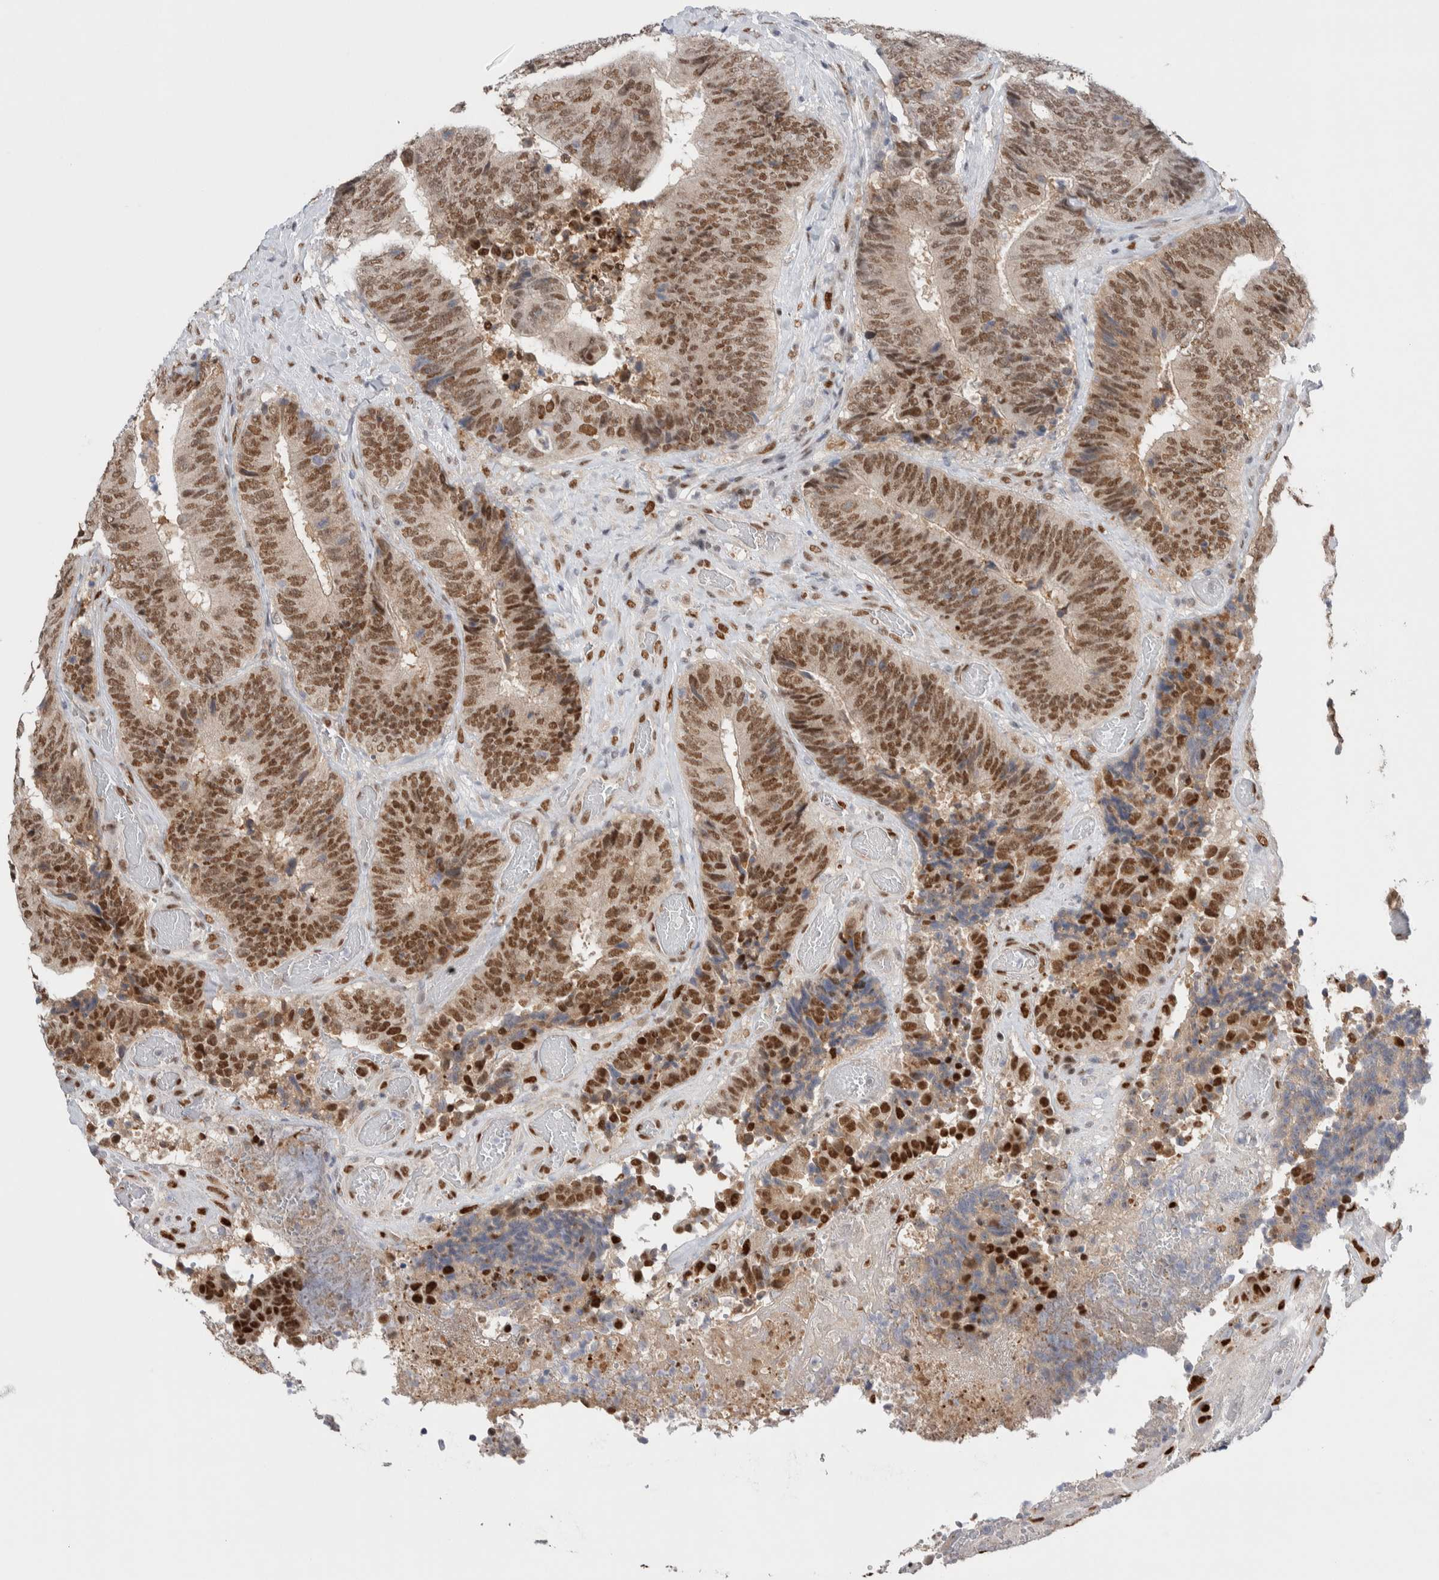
{"staining": {"intensity": "moderate", "quantity": ">75%", "location": "nuclear"}, "tissue": "colorectal cancer", "cell_type": "Tumor cells", "image_type": "cancer", "snomed": [{"axis": "morphology", "description": "Adenocarcinoma, NOS"}, {"axis": "topography", "description": "Rectum"}], "caption": "Immunohistochemical staining of human colorectal adenocarcinoma exhibits moderate nuclear protein positivity in approximately >75% of tumor cells. The staining is performed using DAB (3,3'-diaminobenzidine) brown chromogen to label protein expression. The nuclei are counter-stained blue using hematoxylin.", "gene": "PRMT1", "patient": {"sex": "male", "age": 72}}